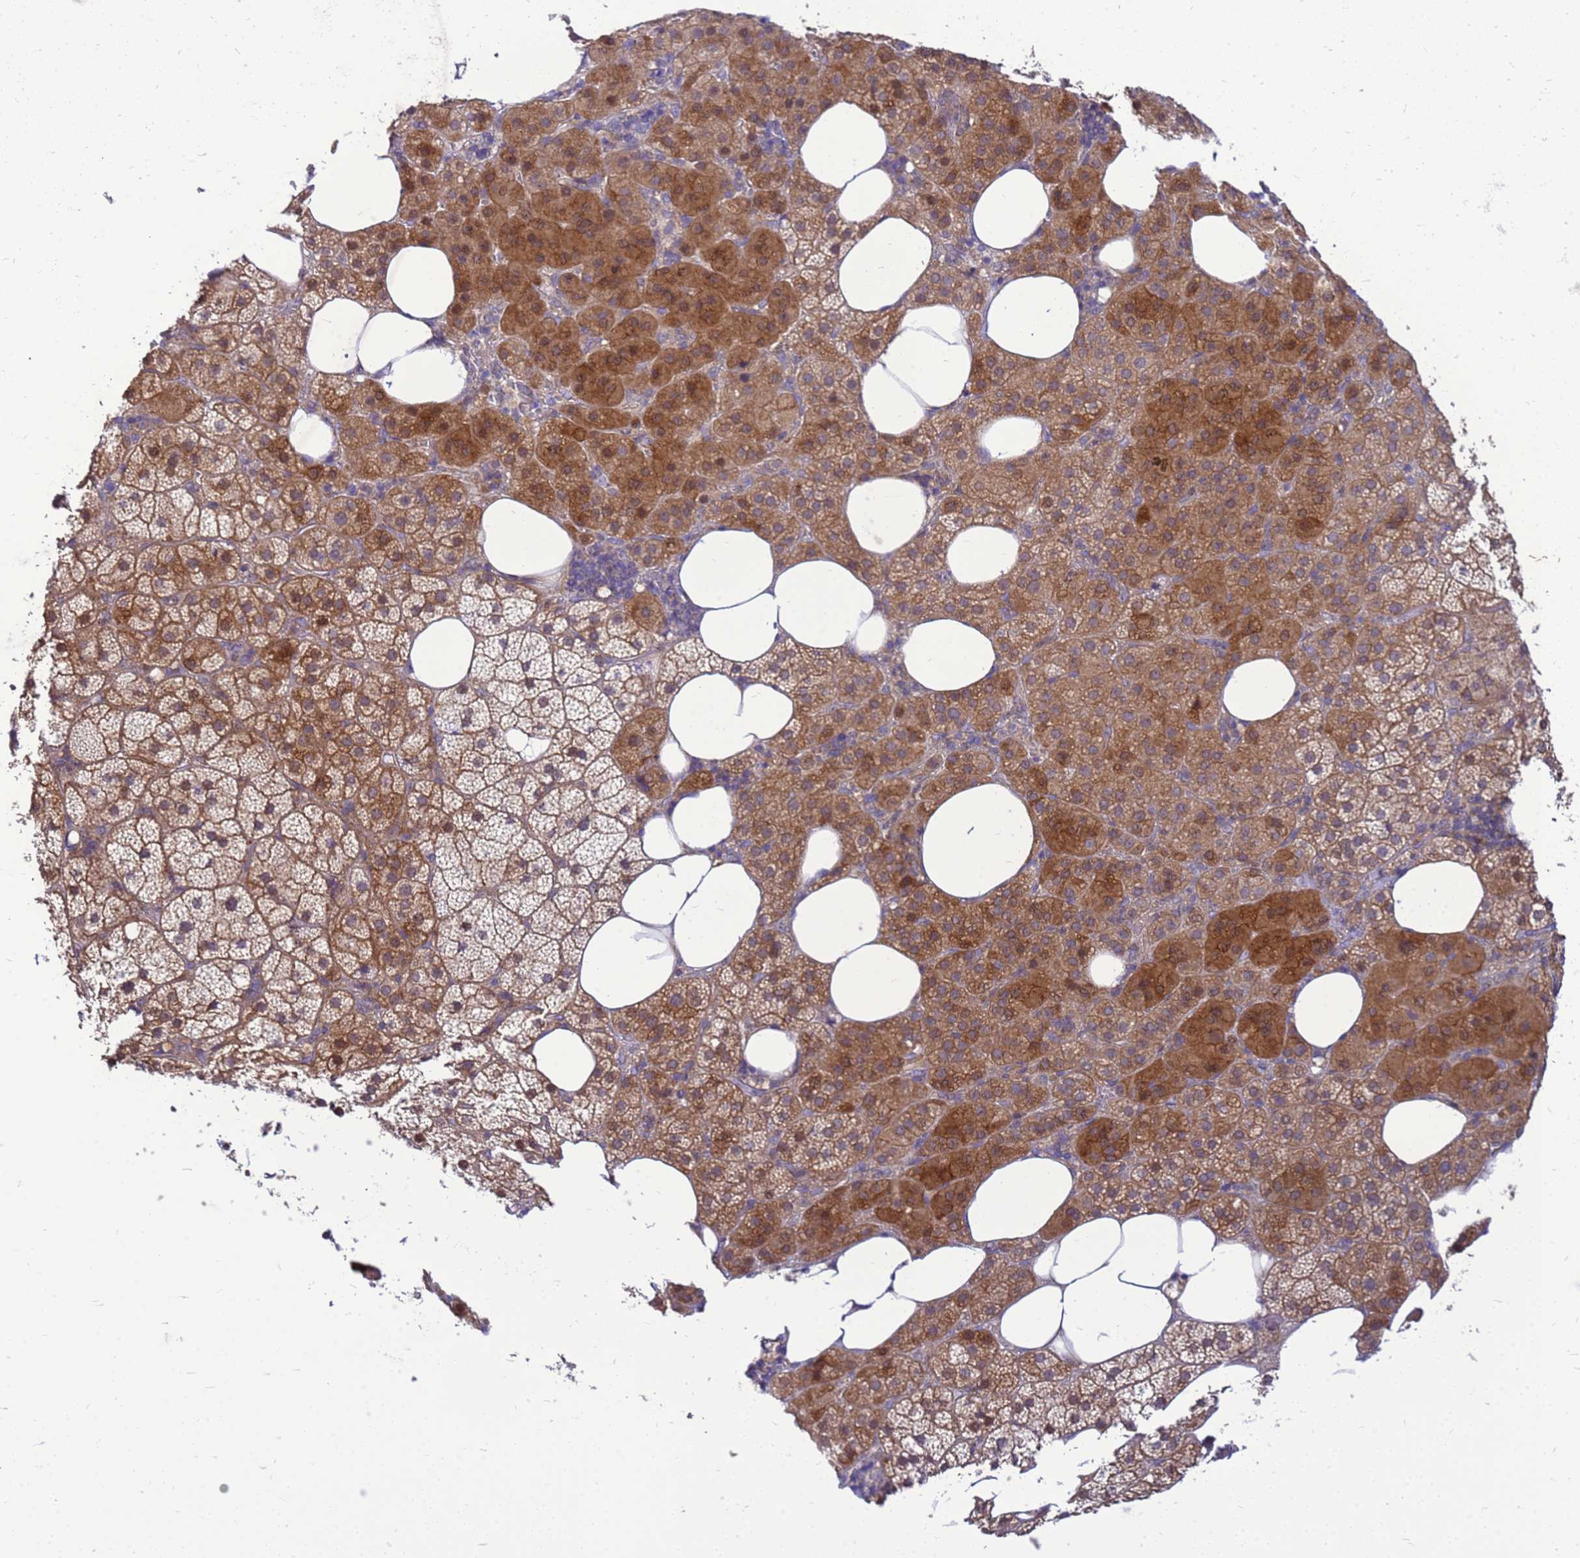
{"staining": {"intensity": "strong", "quantity": "25%-75%", "location": "cytoplasmic/membranous"}, "tissue": "adrenal gland", "cell_type": "Glandular cells", "image_type": "normal", "snomed": [{"axis": "morphology", "description": "Normal tissue, NOS"}, {"axis": "topography", "description": "Adrenal gland"}], "caption": "Glandular cells reveal high levels of strong cytoplasmic/membranous expression in approximately 25%-75% of cells in normal adrenal gland. (Stains: DAB (3,3'-diaminobenzidine) in brown, nuclei in blue, Microscopy: brightfield microscopy at high magnification).", "gene": "ENOPH1", "patient": {"sex": "female", "age": 59}}